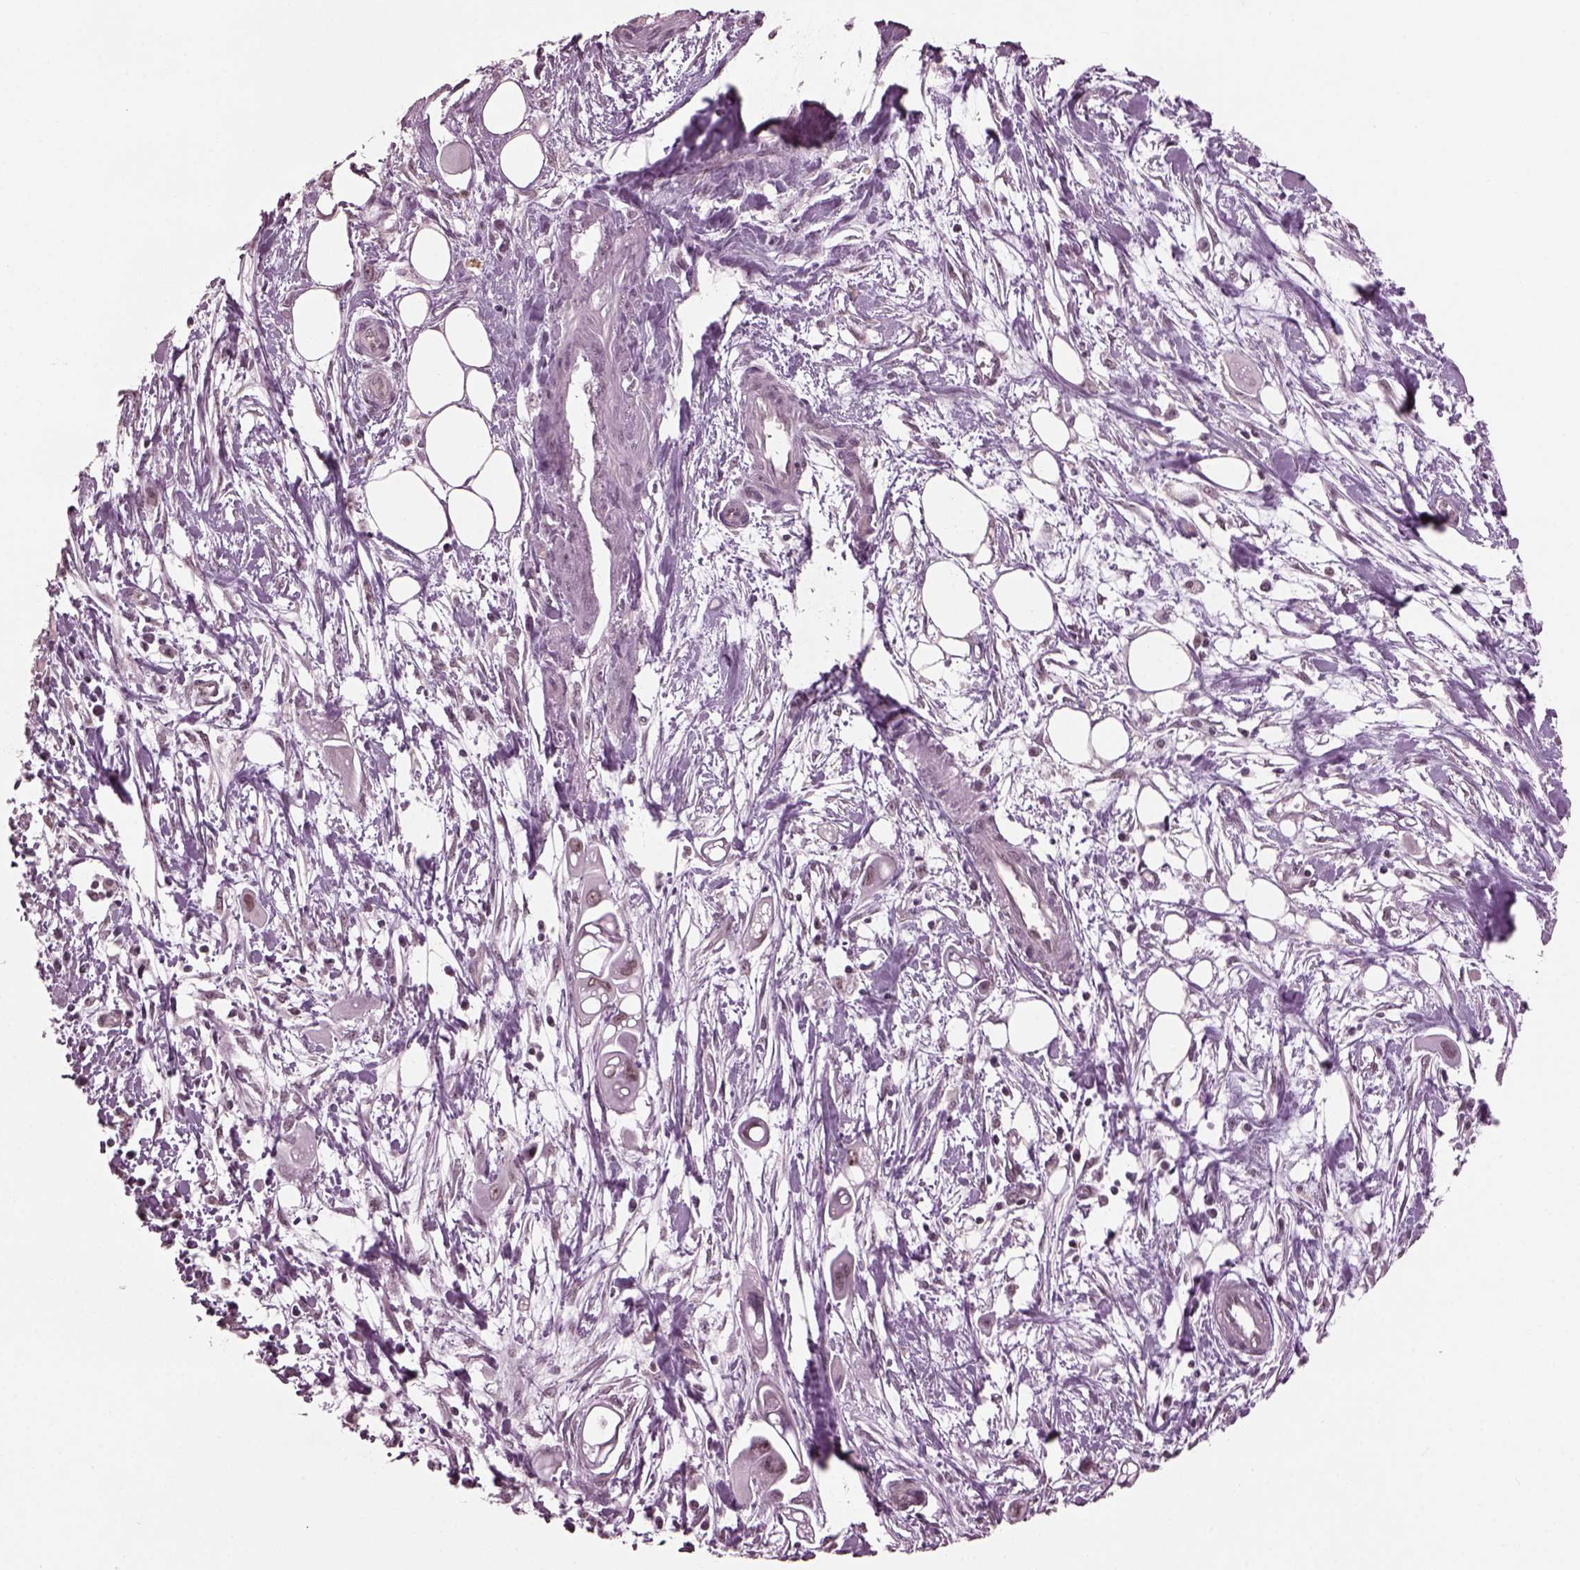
{"staining": {"intensity": "negative", "quantity": "none", "location": "none"}, "tissue": "pancreatic cancer", "cell_type": "Tumor cells", "image_type": "cancer", "snomed": [{"axis": "morphology", "description": "Adenocarcinoma, NOS"}, {"axis": "topography", "description": "Pancreas"}], "caption": "Tumor cells show no significant staining in pancreatic cancer (adenocarcinoma). (IHC, brightfield microscopy, high magnification).", "gene": "RUVBL2", "patient": {"sex": "male", "age": 50}}